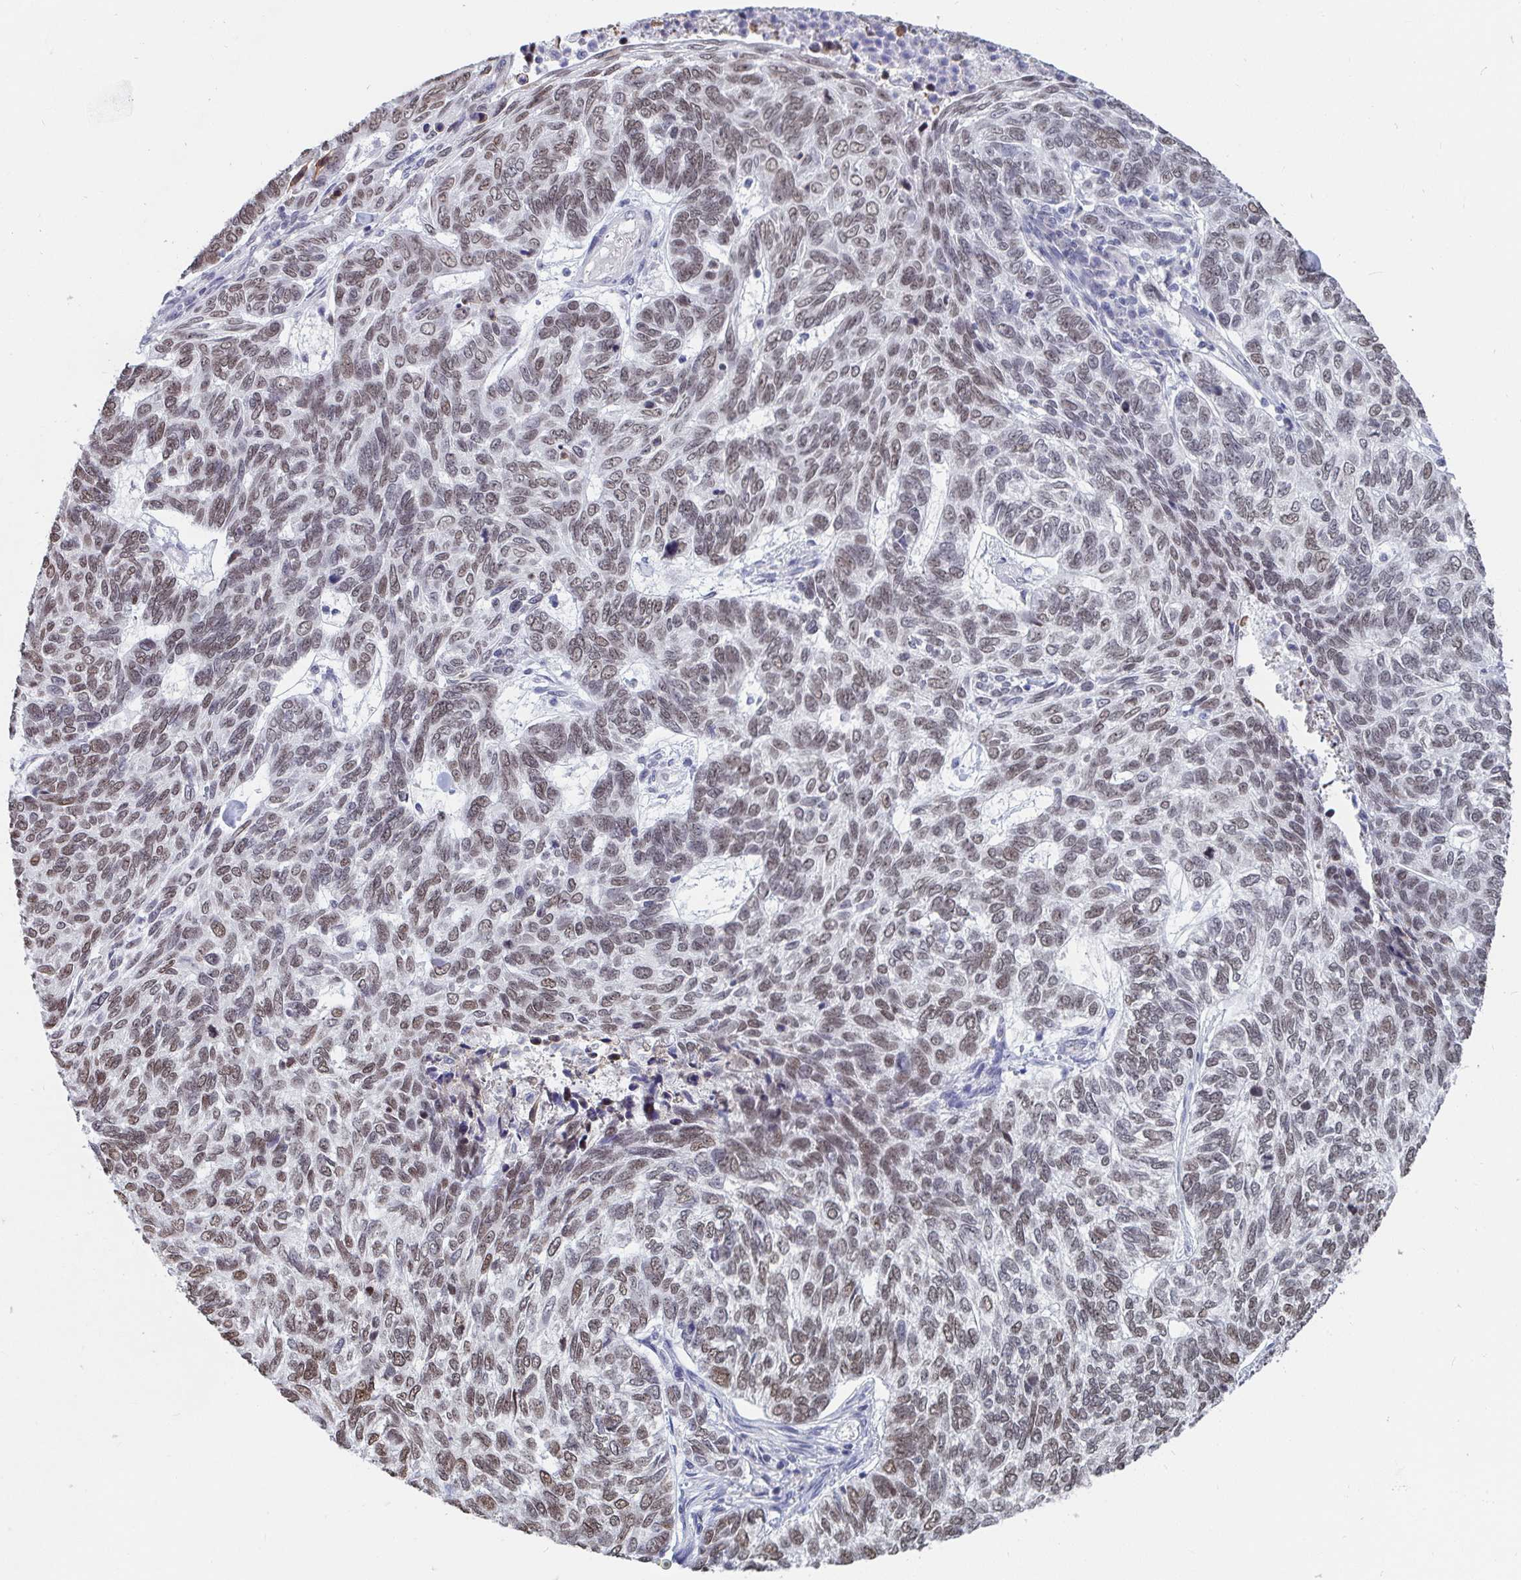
{"staining": {"intensity": "weak", "quantity": "25%-75%", "location": "nuclear"}, "tissue": "skin cancer", "cell_type": "Tumor cells", "image_type": "cancer", "snomed": [{"axis": "morphology", "description": "Basal cell carcinoma"}, {"axis": "topography", "description": "Skin"}], "caption": "IHC photomicrograph of human basal cell carcinoma (skin) stained for a protein (brown), which demonstrates low levels of weak nuclear positivity in approximately 25%-75% of tumor cells.", "gene": "TRIP12", "patient": {"sex": "female", "age": 65}}